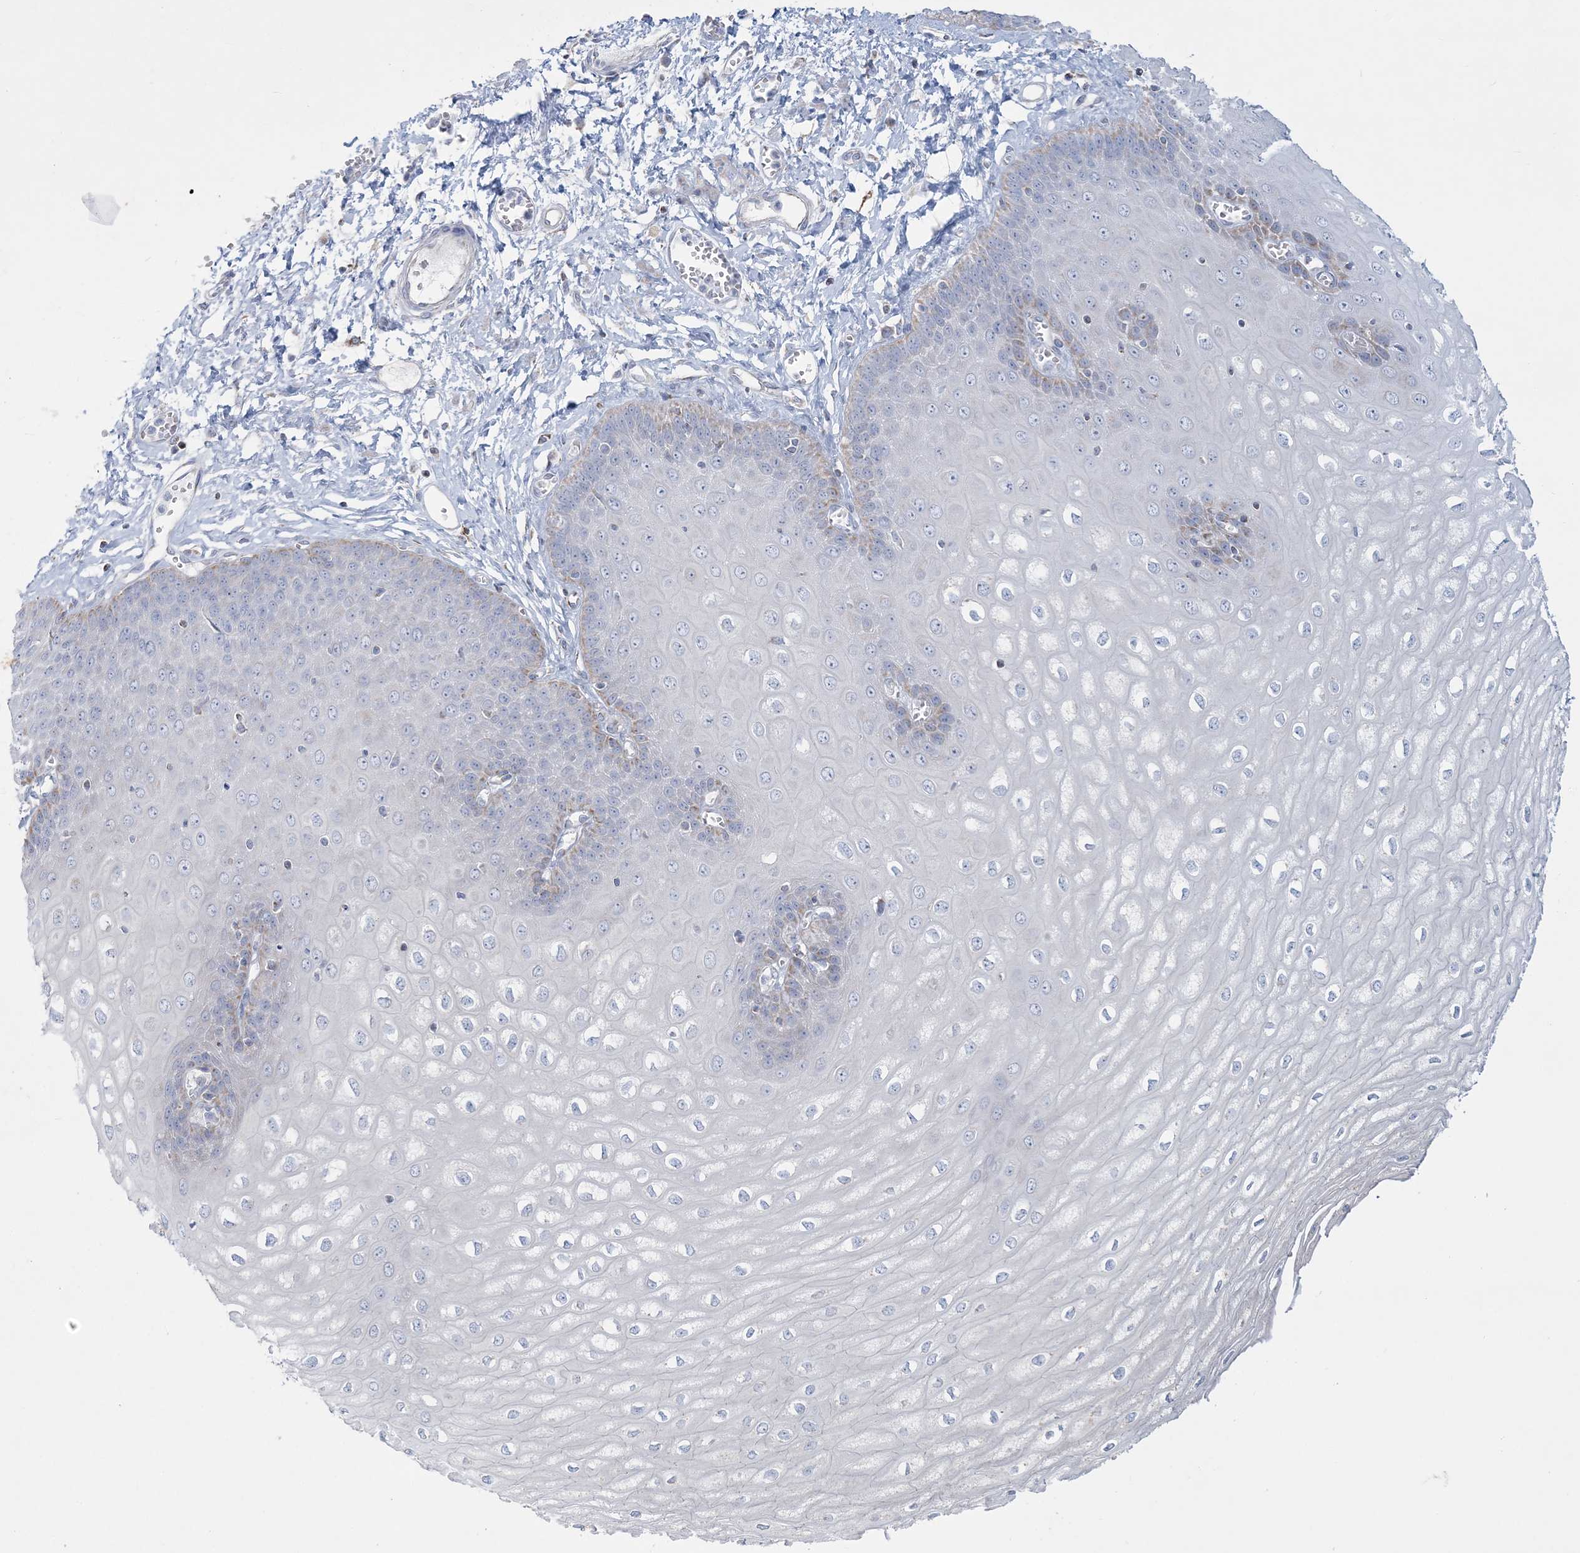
{"staining": {"intensity": "negative", "quantity": "none", "location": "none"}, "tissue": "esophagus", "cell_type": "Squamous epithelial cells", "image_type": "normal", "snomed": [{"axis": "morphology", "description": "Normal tissue, NOS"}, {"axis": "topography", "description": "Esophagus"}], "caption": "This is an immunohistochemistry (IHC) image of unremarkable esophagus. There is no expression in squamous epithelial cells.", "gene": "TBC1D7", "patient": {"sex": "male", "age": 60}}